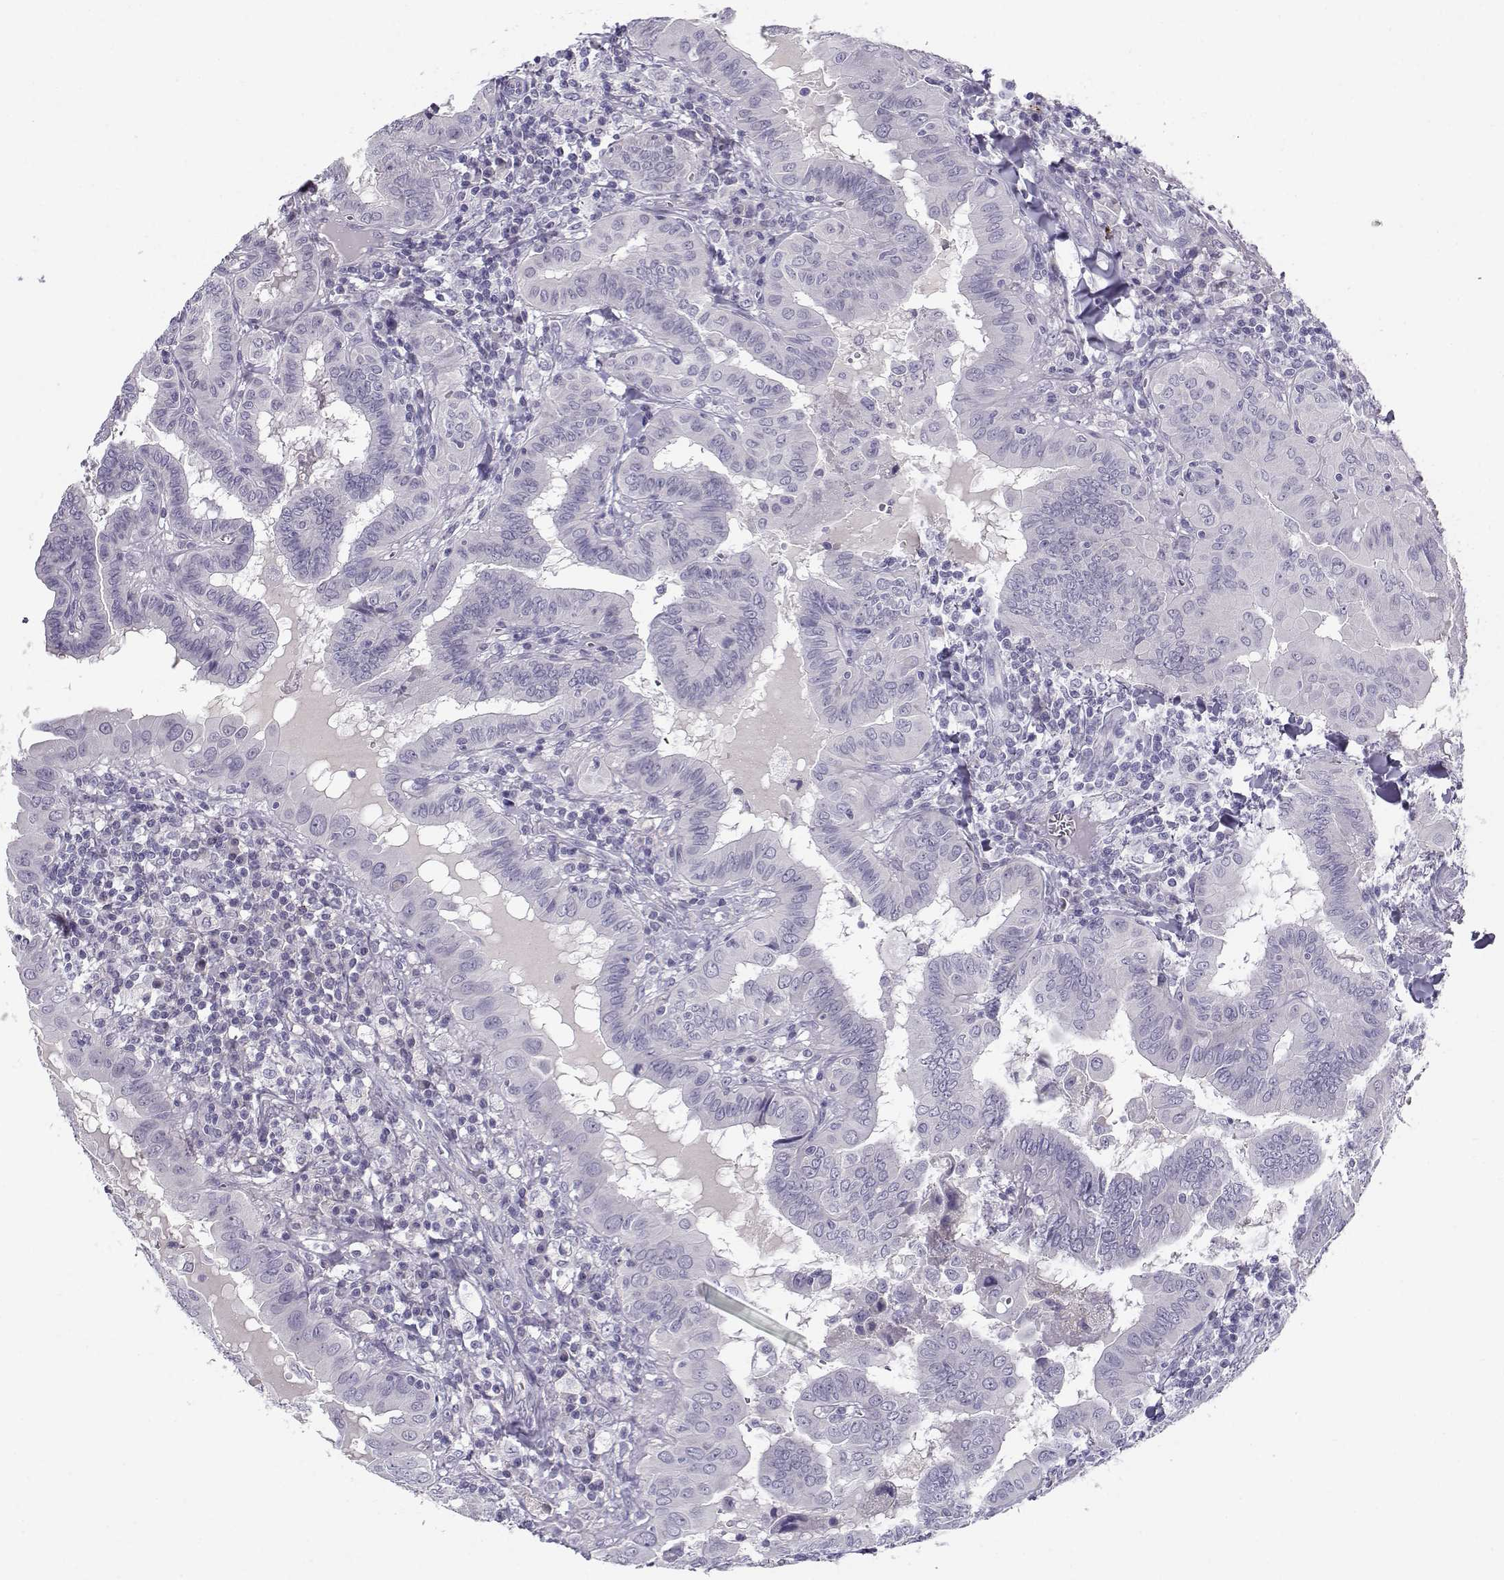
{"staining": {"intensity": "negative", "quantity": "none", "location": "none"}, "tissue": "thyroid cancer", "cell_type": "Tumor cells", "image_type": "cancer", "snomed": [{"axis": "morphology", "description": "Papillary adenocarcinoma, NOS"}, {"axis": "topography", "description": "Thyroid gland"}], "caption": "Immunohistochemistry histopathology image of neoplastic tissue: human thyroid papillary adenocarcinoma stained with DAB (3,3'-diaminobenzidine) reveals no significant protein staining in tumor cells. (DAB IHC, high magnification).", "gene": "CFAP77", "patient": {"sex": "female", "age": 37}}